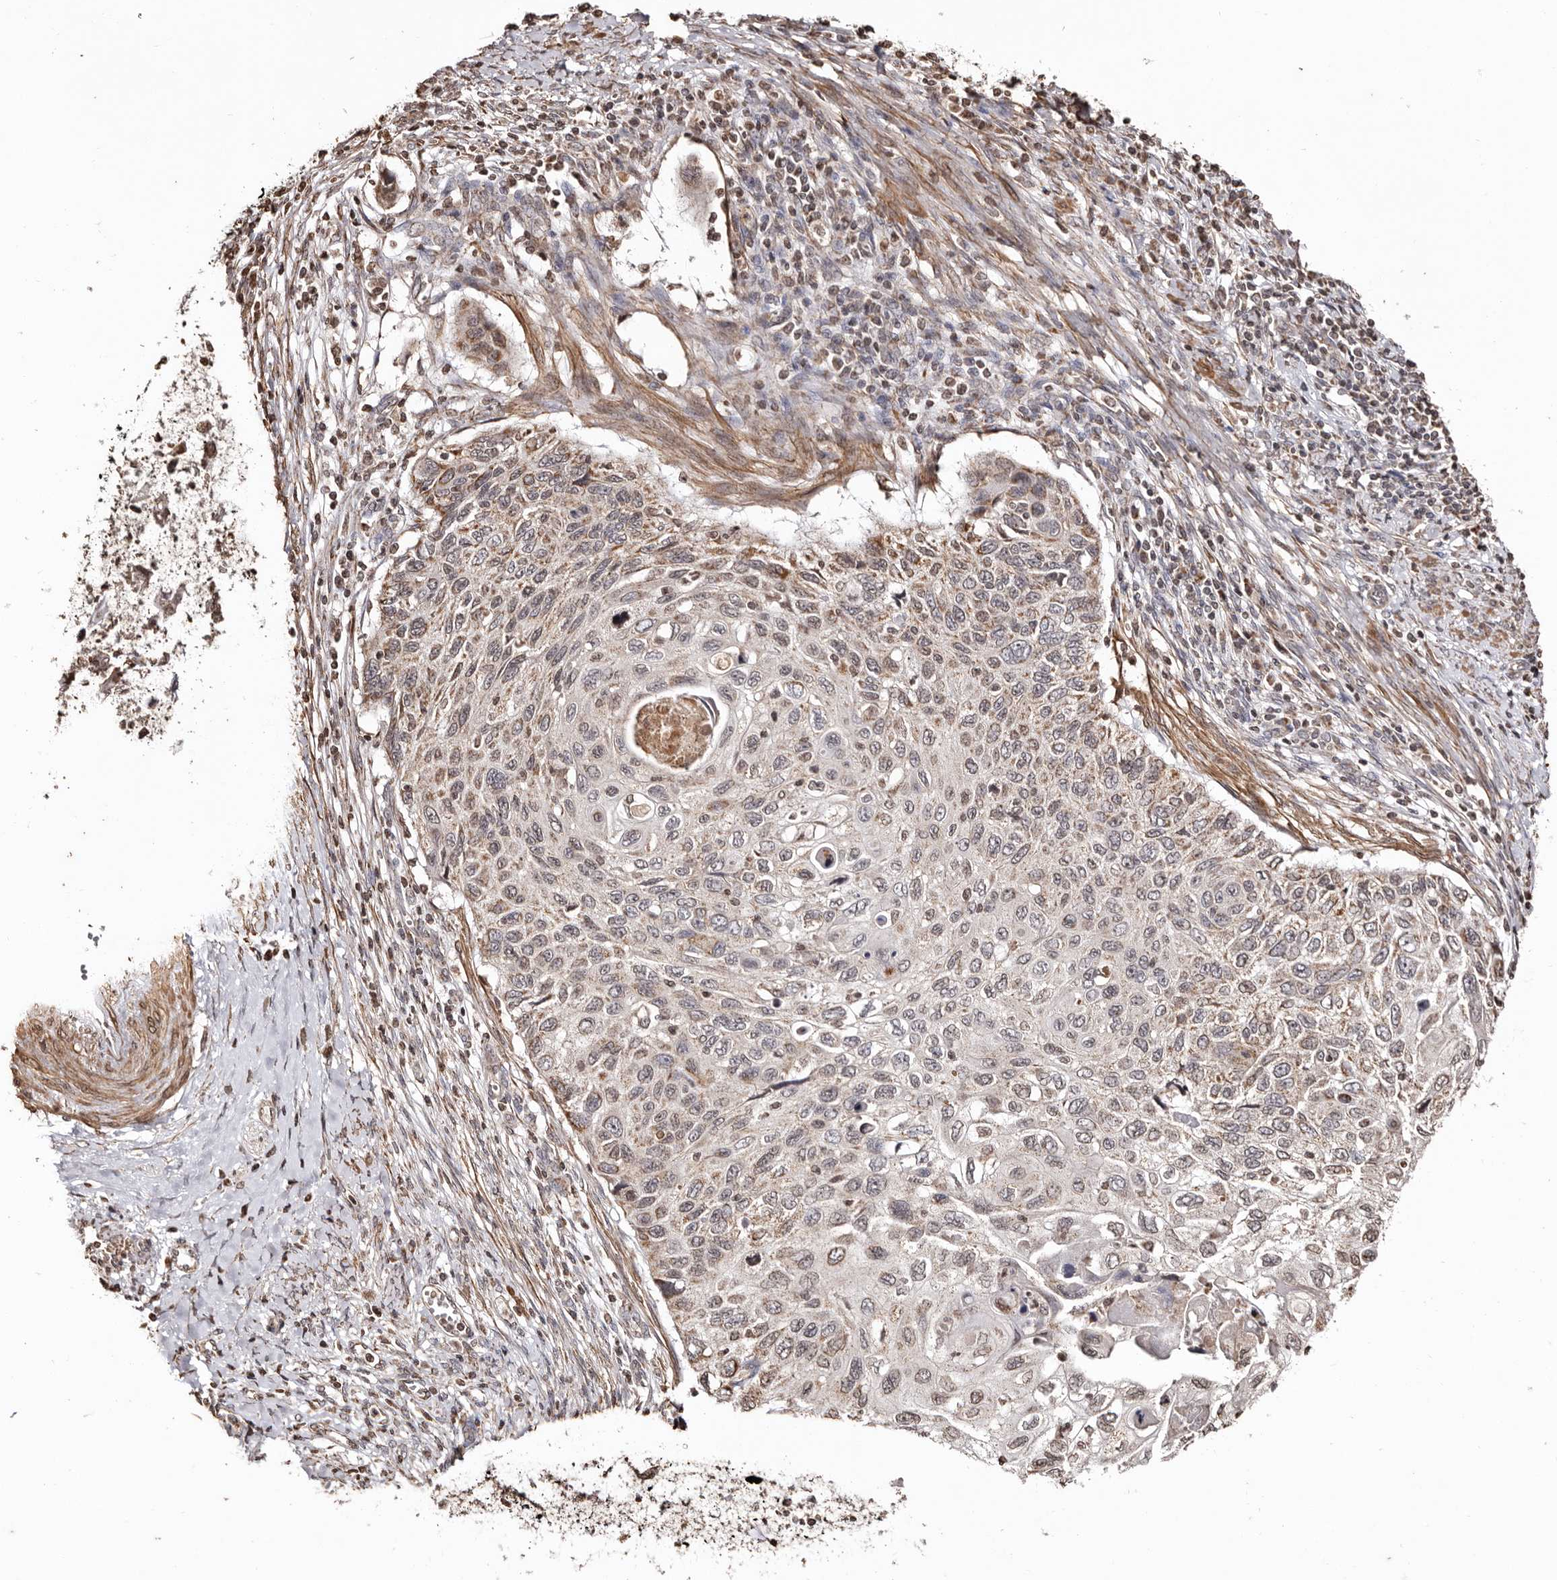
{"staining": {"intensity": "weak", "quantity": "25%-75%", "location": "cytoplasmic/membranous"}, "tissue": "cervical cancer", "cell_type": "Tumor cells", "image_type": "cancer", "snomed": [{"axis": "morphology", "description": "Squamous cell carcinoma, NOS"}, {"axis": "topography", "description": "Cervix"}], "caption": "Cervical squamous cell carcinoma stained with DAB IHC demonstrates low levels of weak cytoplasmic/membranous expression in approximately 25%-75% of tumor cells.", "gene": "CCDC190", "patient": {"sex": "female", "age": 70}}